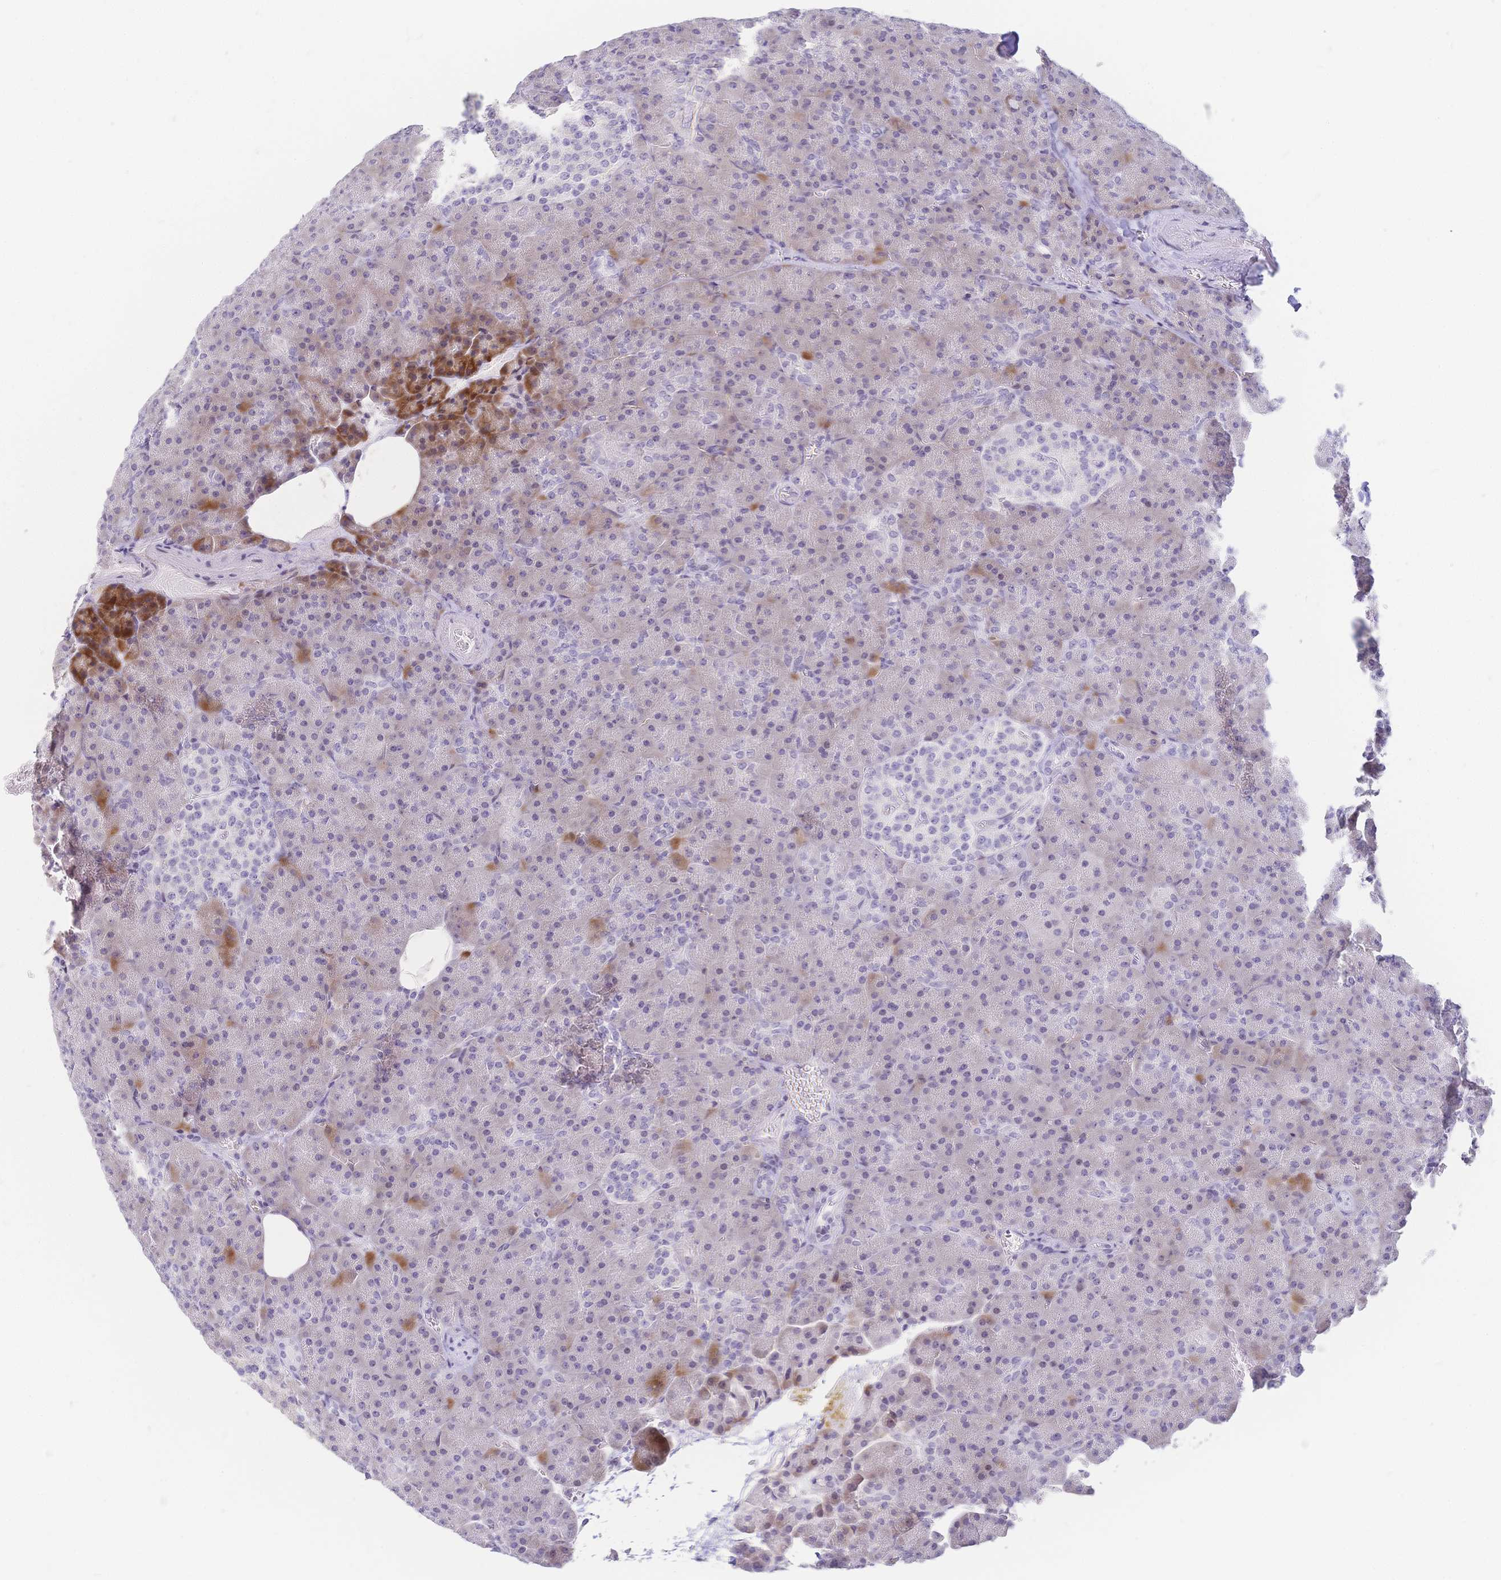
{"staining": {"intensity": "moderate", "quantity": "<25%", "location": "cytoplasmic/membranous"}, "tissue": "pancreas", "cell_type": "Exocrine glandular cells", "image_type": "normal", "snomed": [{"axis": "morphology", "description": "Normal tissue, NOS"}, {"axis": "topography", "description": "Pancreas"}], "caption": "Pancreas stained for a protein reveals moderate cytoplasmic/membranous positivity in exocrine glandular cells.", "gene": "CR2", "patient": {"sex": "female", "age": 74}}